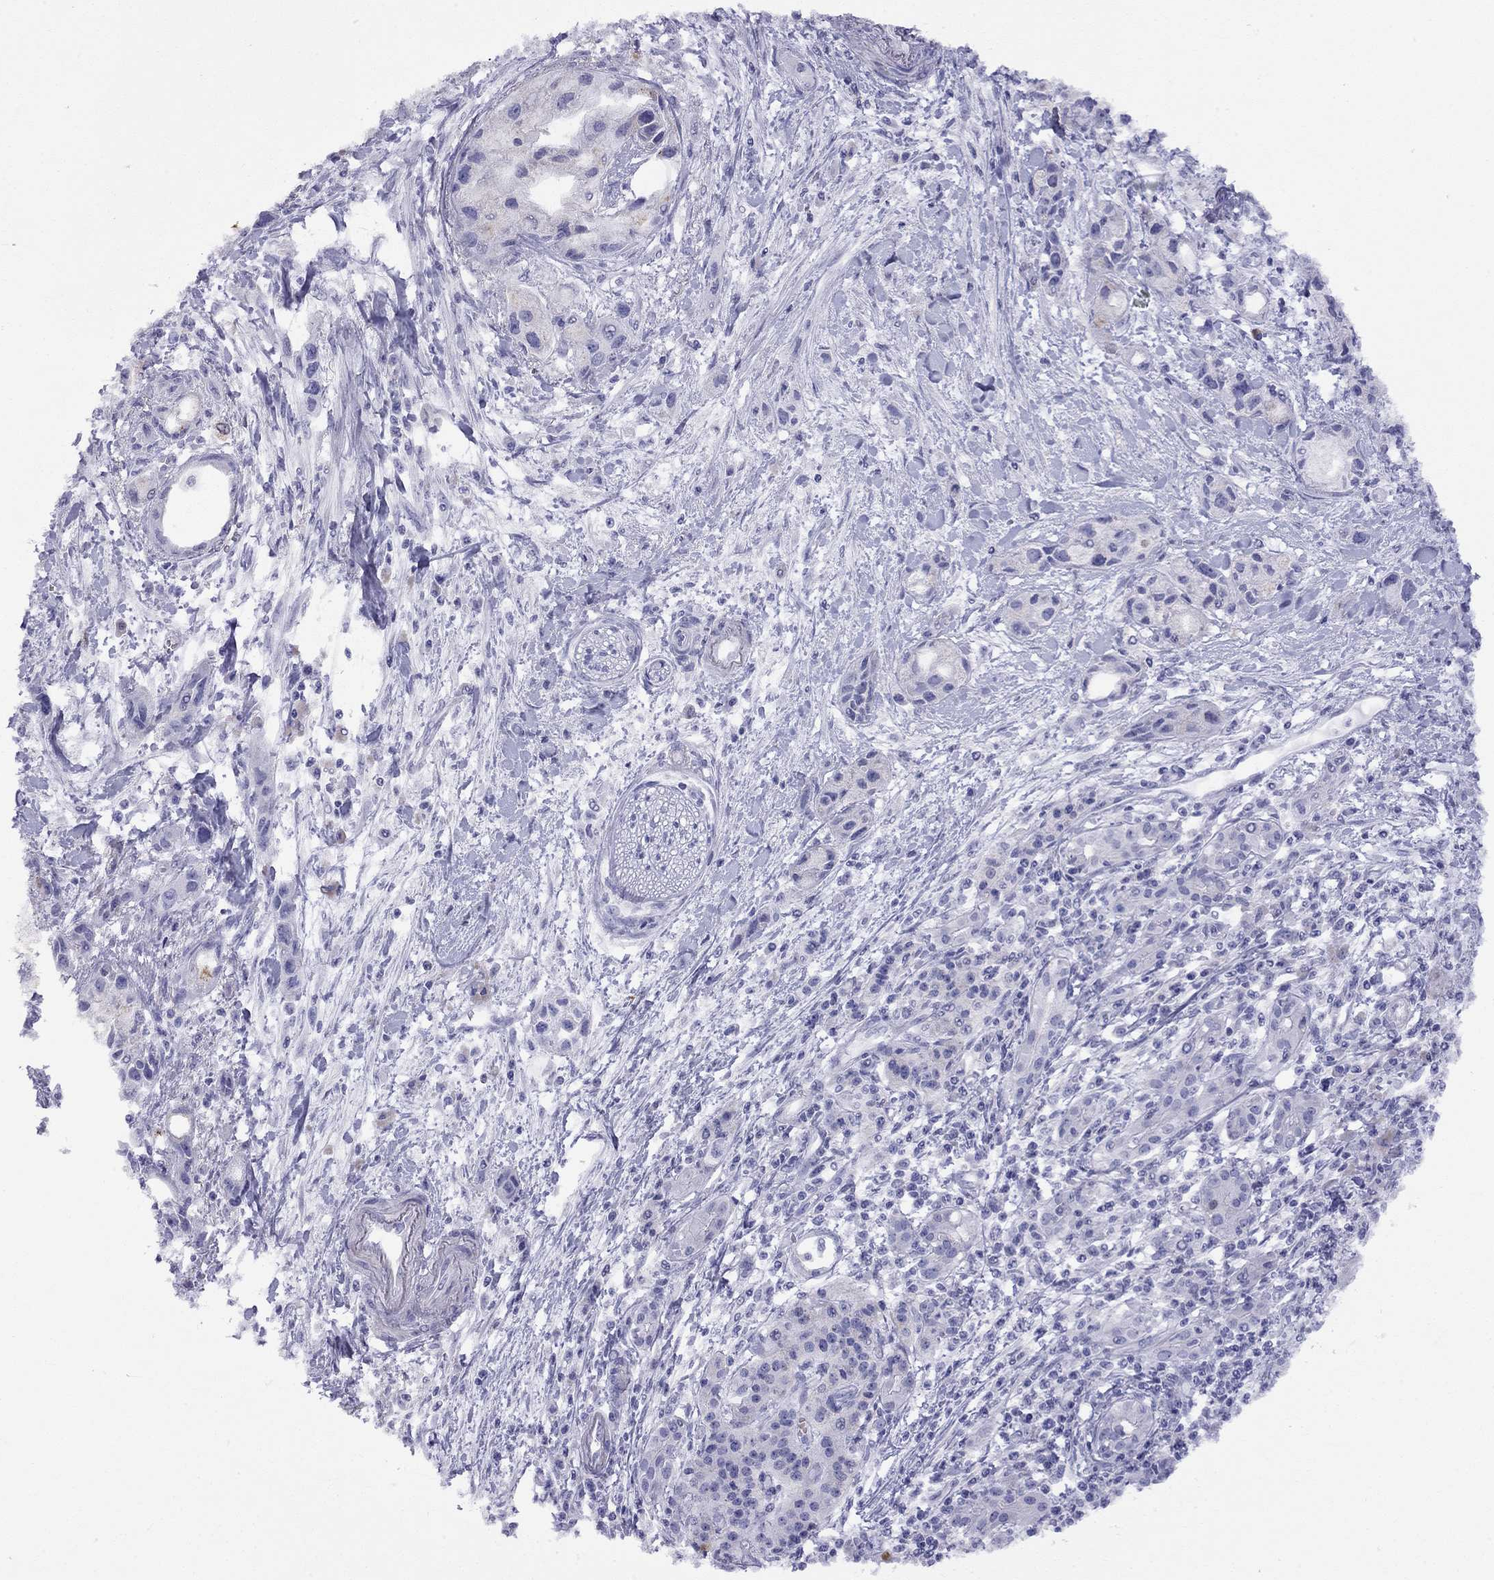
{"staining": {"intensity": "negative", "quantity": "none", "location": "none"}, "tissue": "pancreatic cancer", "cell_type": "Tumor cells", "image_type": "cancer", "snomed": [{"axis": "morphology", "description": "Adenocarcinoma, NOS"}, {"axis": "topography", "description": "Pancreas"}], "caption": "DAB (3,3'-diaminobenzidine) immunohistochemical staining of pancreatic cancer demonstrates no significant expression in tumor cells.", "gene": "GNAT3", "patient": {"sex": "female", "age": 61}}